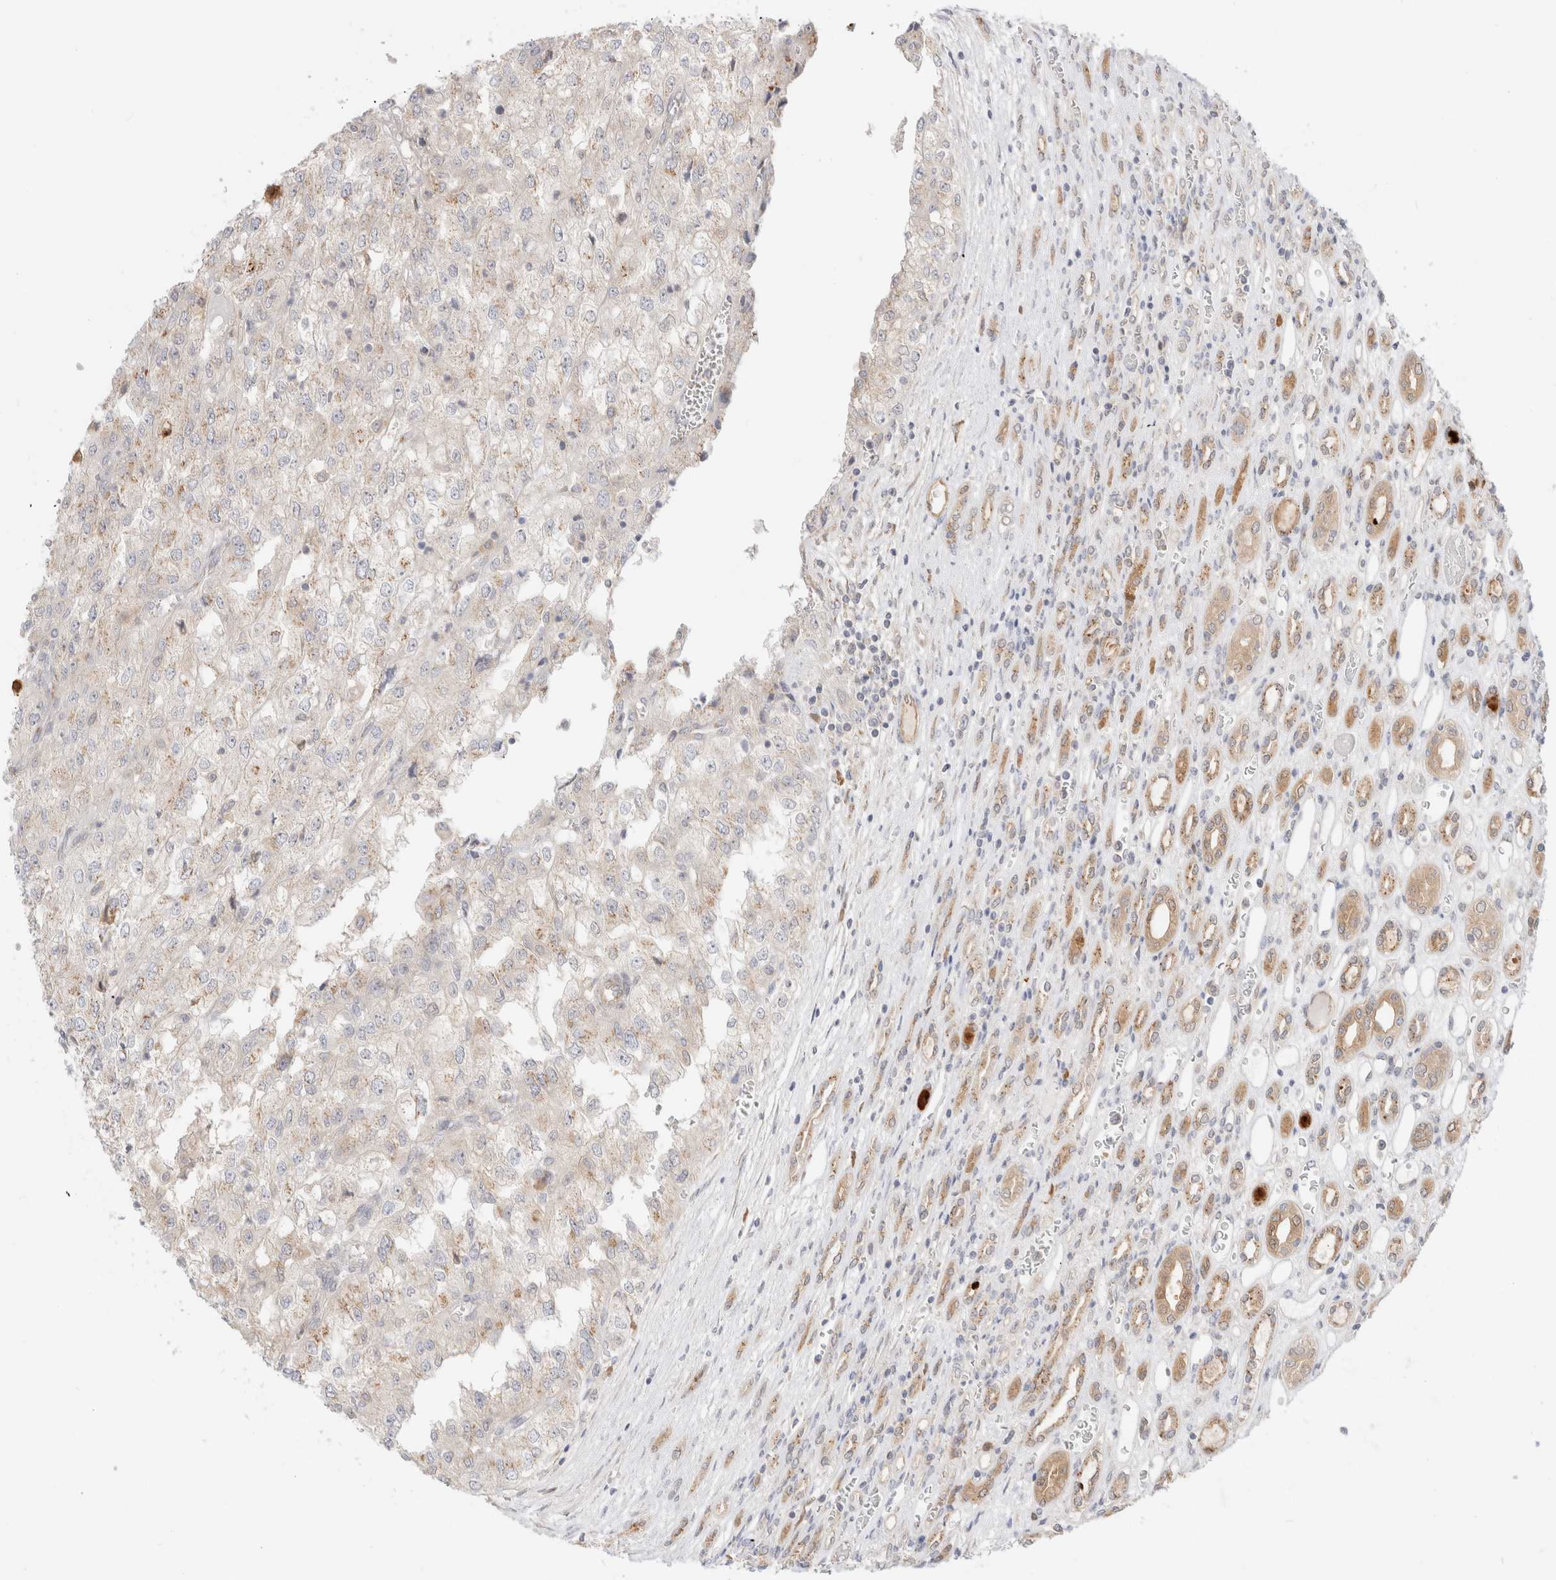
{"staining": {"intensity": "weak", "quantity": "<25%", "location": "cytoplasmic/membranous"}, "tissue": "renal cancer", "cell_type": "Tumor cells", "image_type": "cancer", "snomed": [{"axis": "morphology", "description": "Adenocarcinoma, NOS"}, {"axis": "topography", "description": "Kidney"}], "caption": "DAB immunohistochemical staining of renal adenocarcinoma shows no significant positivity in tumor cells.", "gene": "EFCAB13", "patient": {"sex": "female", "age": 54}}